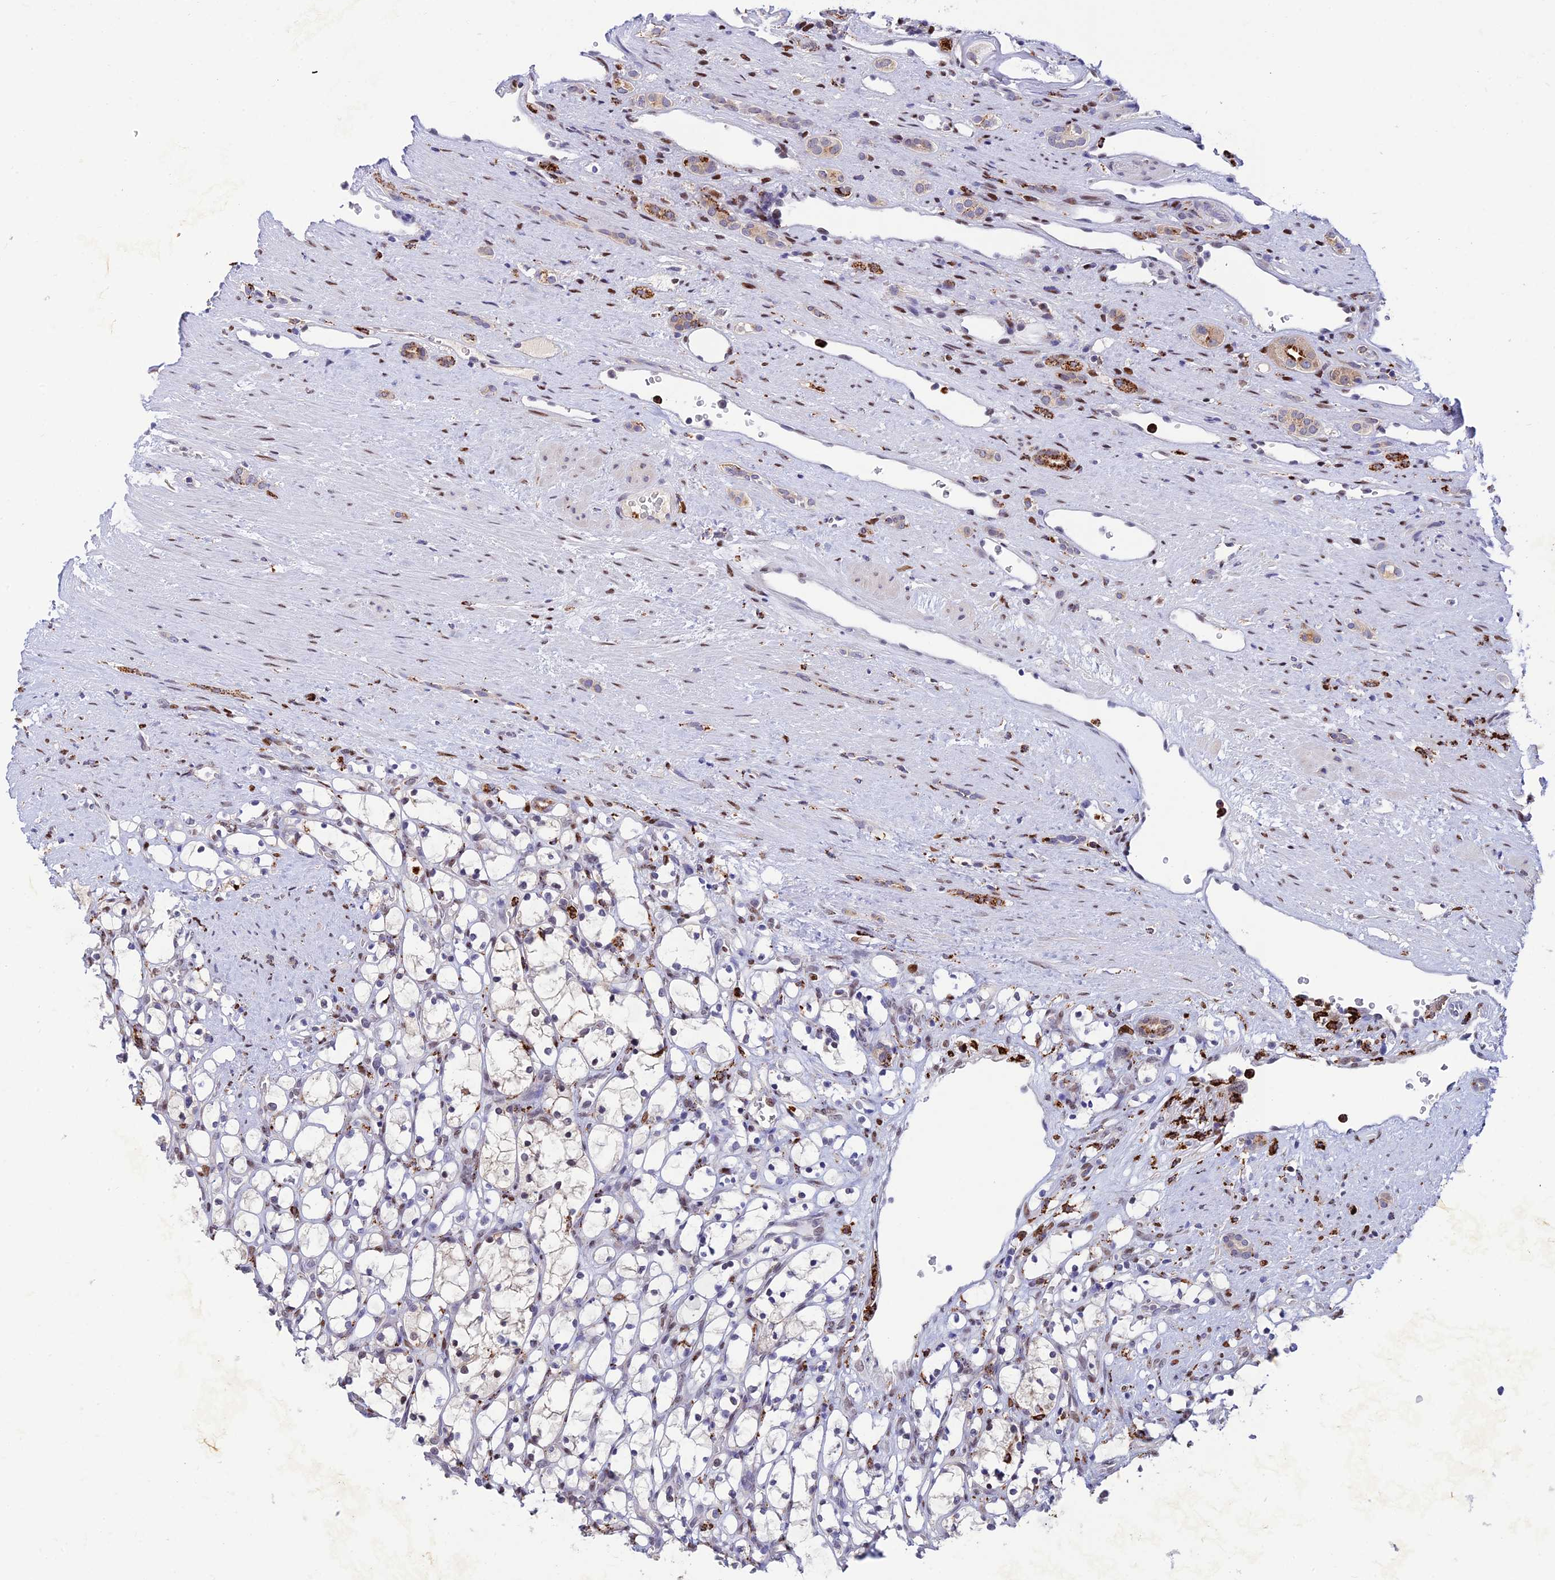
{"staining": {"intensity": "negative", "quantity": "none", "location": "none"}, "tissue": "renal cancer", "cell_type": "Tumor cells", "image_type": "cancer", "snomed": [{"axis": "morphology", "description": "Adenocarcinoma, NOS"}, {"axis": "topography", "description": "Kidney"}], "caption": "The photomicrograph displays no staining of tumor cells in renal cancer (adenocarcinoma). Brightfield microscopy of immunohistochemistry stained with DAB (3,3'-diaminobenzidine) (brown) and hematoxylin (blue), captured at high magnification.", "gene": "HIC1", "patient": {"sex": "female", "age": 69}}